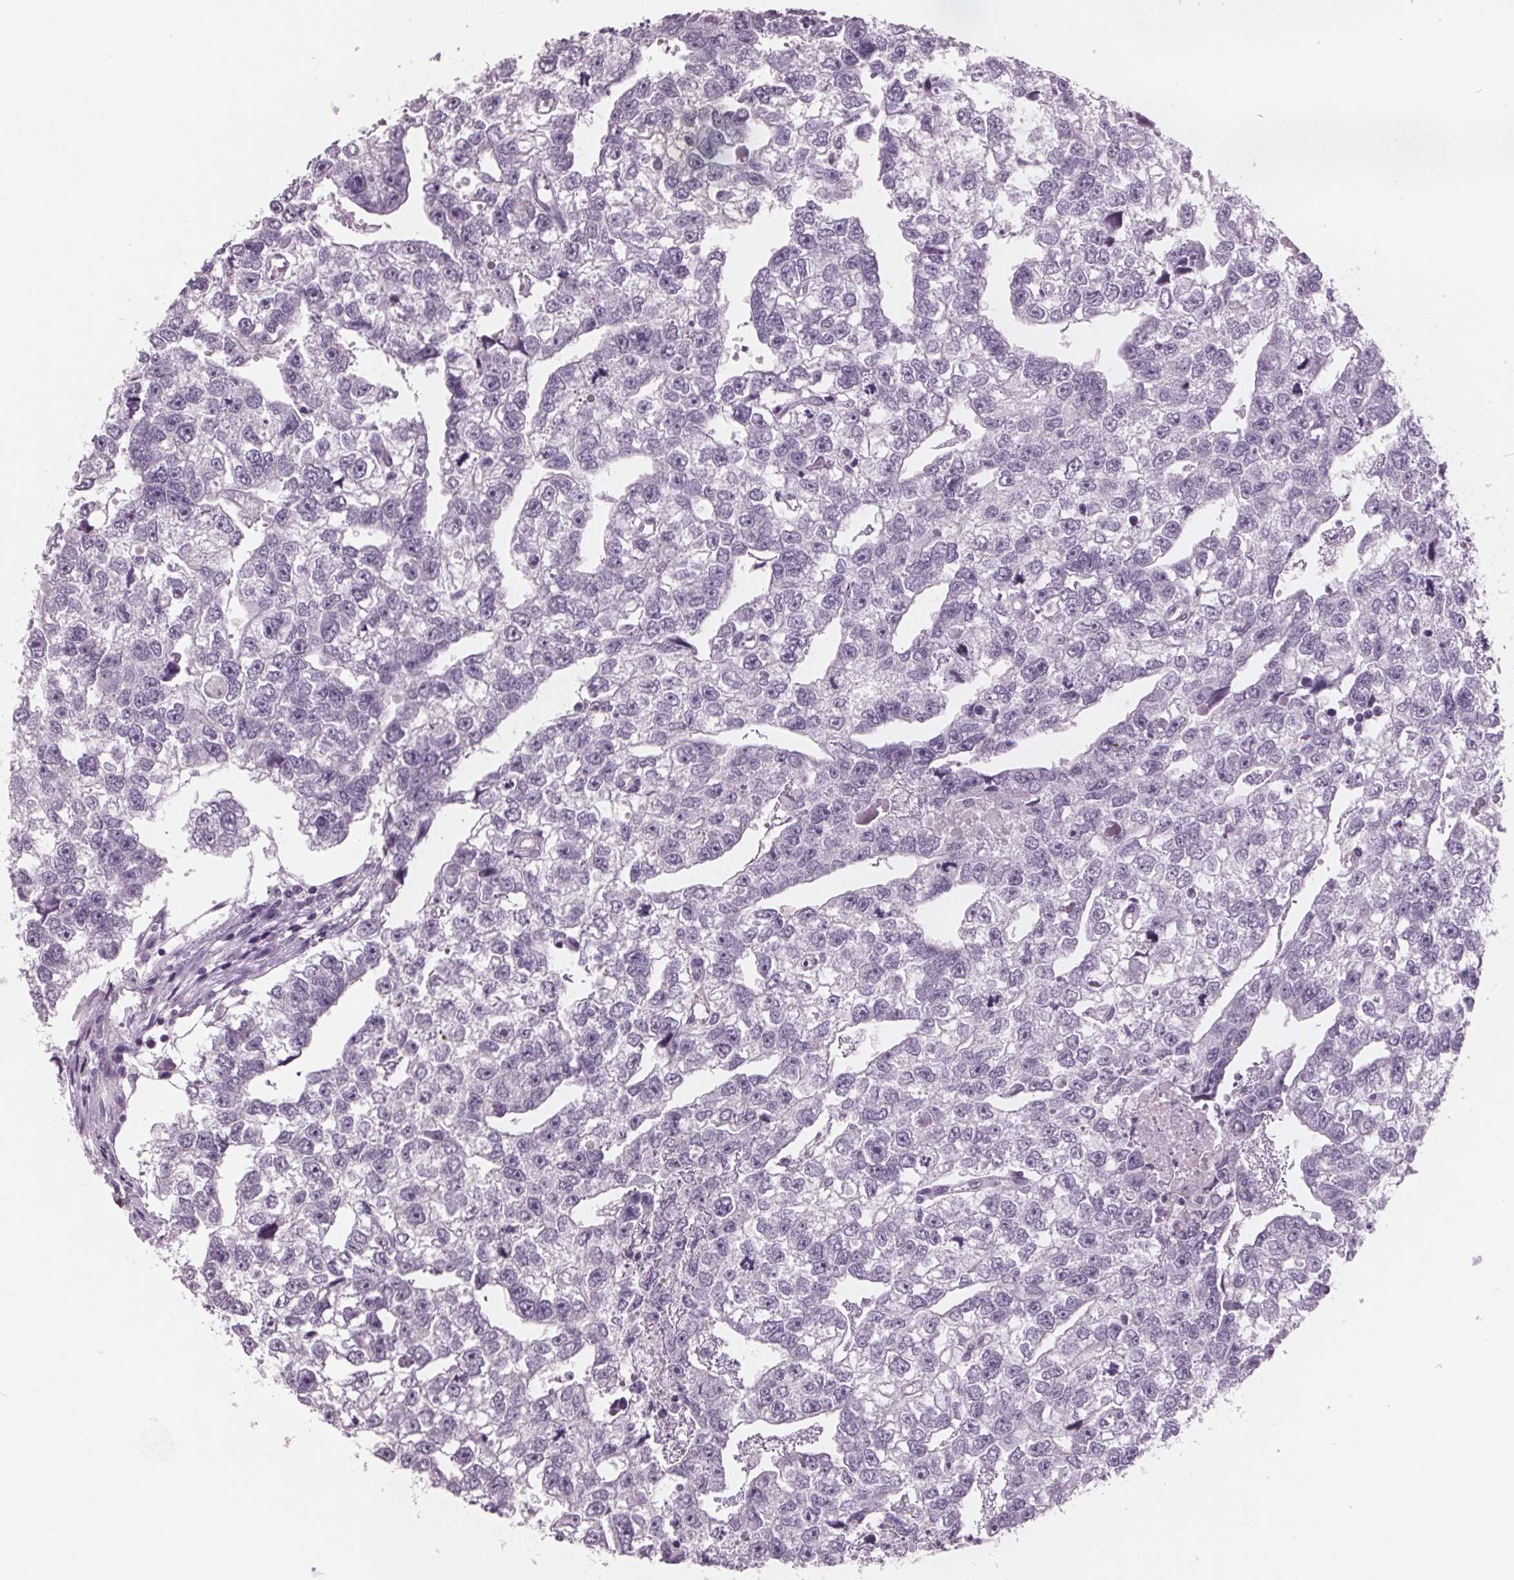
{"staining": {"intensity": "negative", "quantity": "none", "location": "none"}, "tissue": "testis cancer", "cell_type": "Tumor cells", "image_type": "cancer", "snomed": [{"axis": "morphology", "description": "Carcinoma, Embryonal, NOS"}, {"axis": "morphology", "description": "Teratoma, malignant, NOS"}, {"axis": "topography", "description": "Testis"}], "caption": "IHC image of neoplastic tissue: human testis cancer (embryonal carcinoma) stained with DAB (3,3'-diaminobenzidine) shows no significant protein expression in tumor cells. (DAB (3,3'-diaminobenzidine) IHC with hematoxylin counter stain).", "gene": "AMBP", "patient": {"sex": "male", "age": 44}}